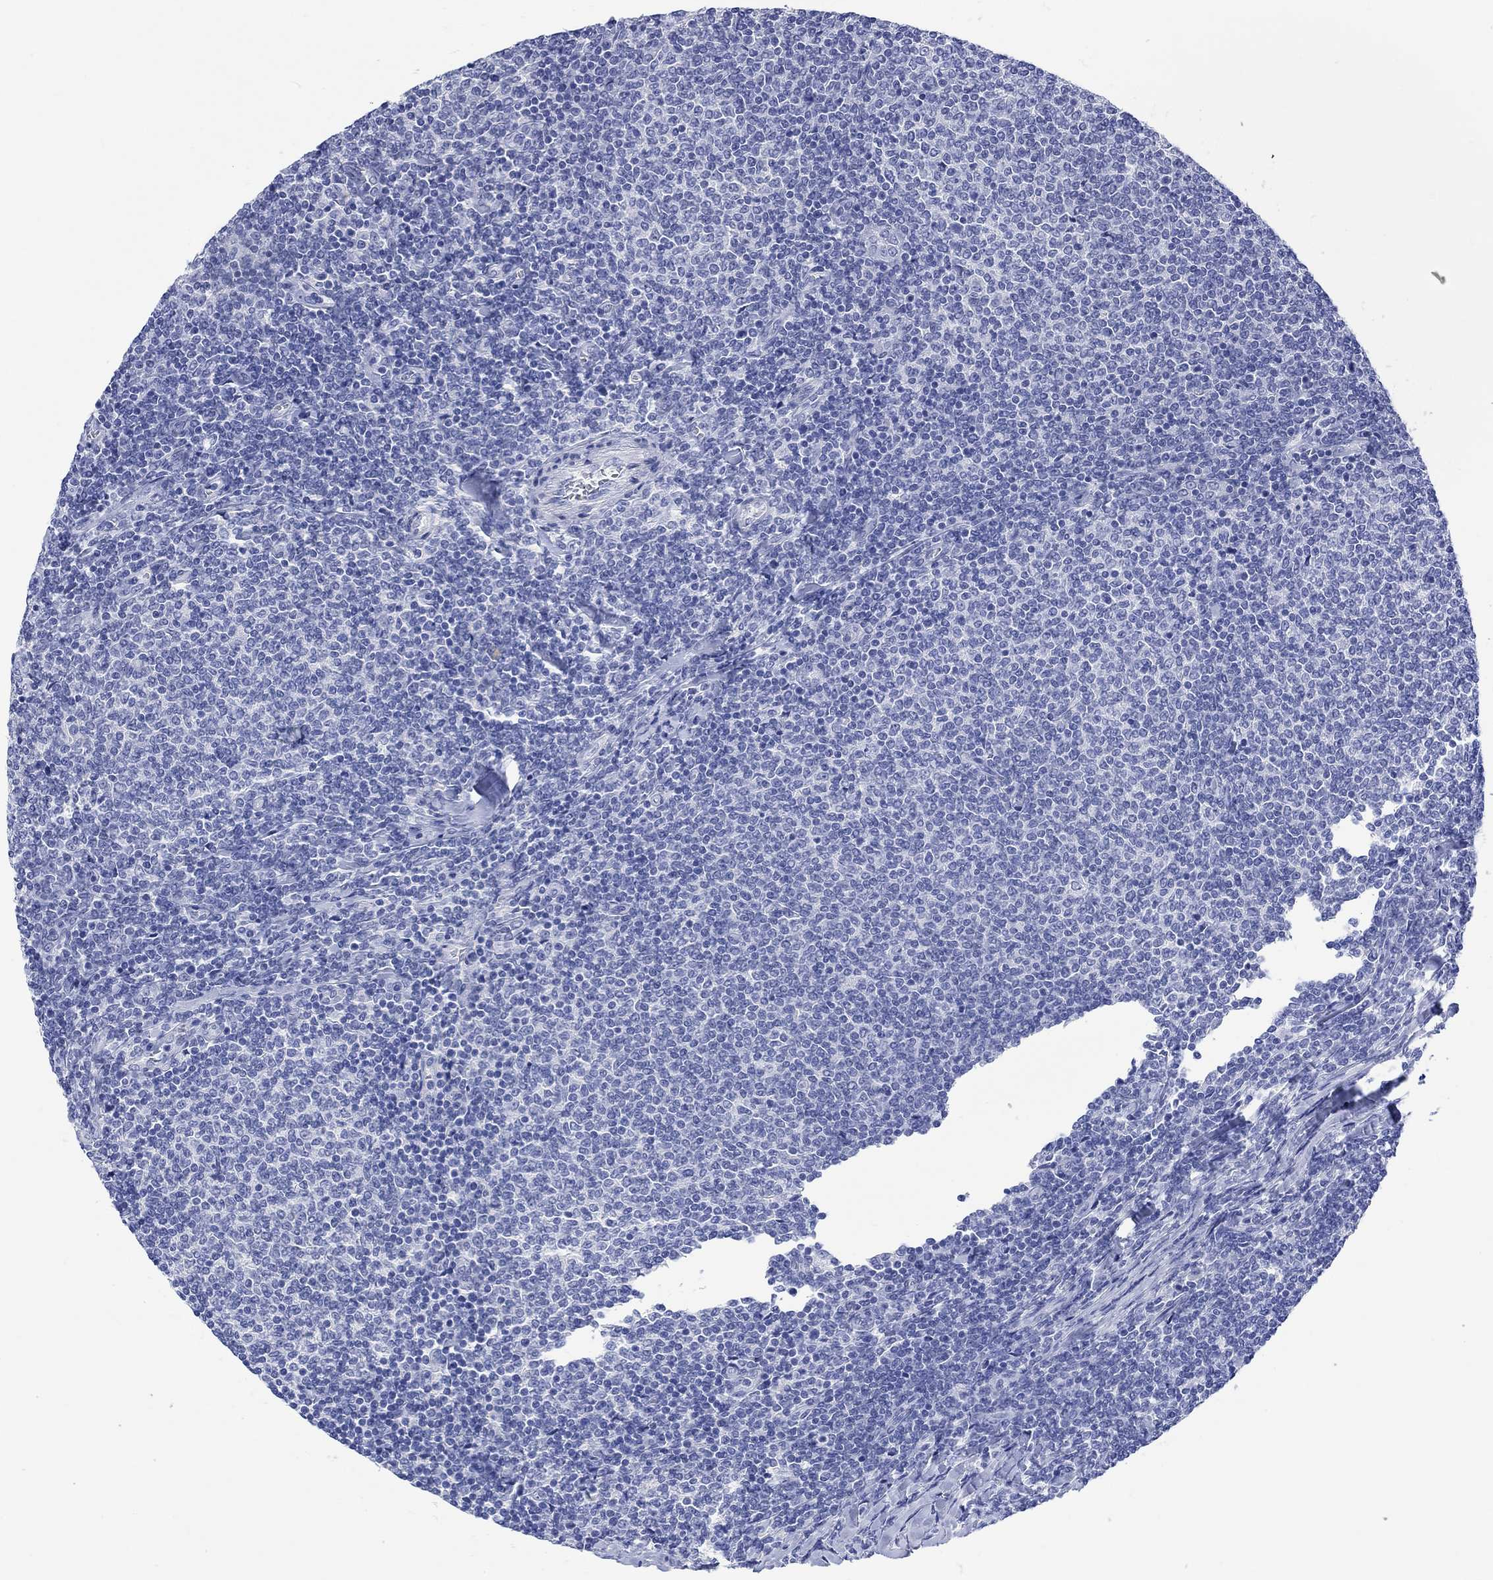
{"staining": {"intensity": "negative", "quantity": "none", "location": "none"}, "tissue": "lymphoma", "cell_type": "Tumor cells", "image_type": "cancer", "snomed": [{"axis": "morphology", "description": "Malignant lymphoma, non-Hodgkin's type, Low grade"}, {"axis": "topography", "description": "Lymph node"}], "caption": "An image of human lymphoma is negative for staining in tumor cells.", "gene": "MSI1", "patient": {"sex": "male", "age": 52}}